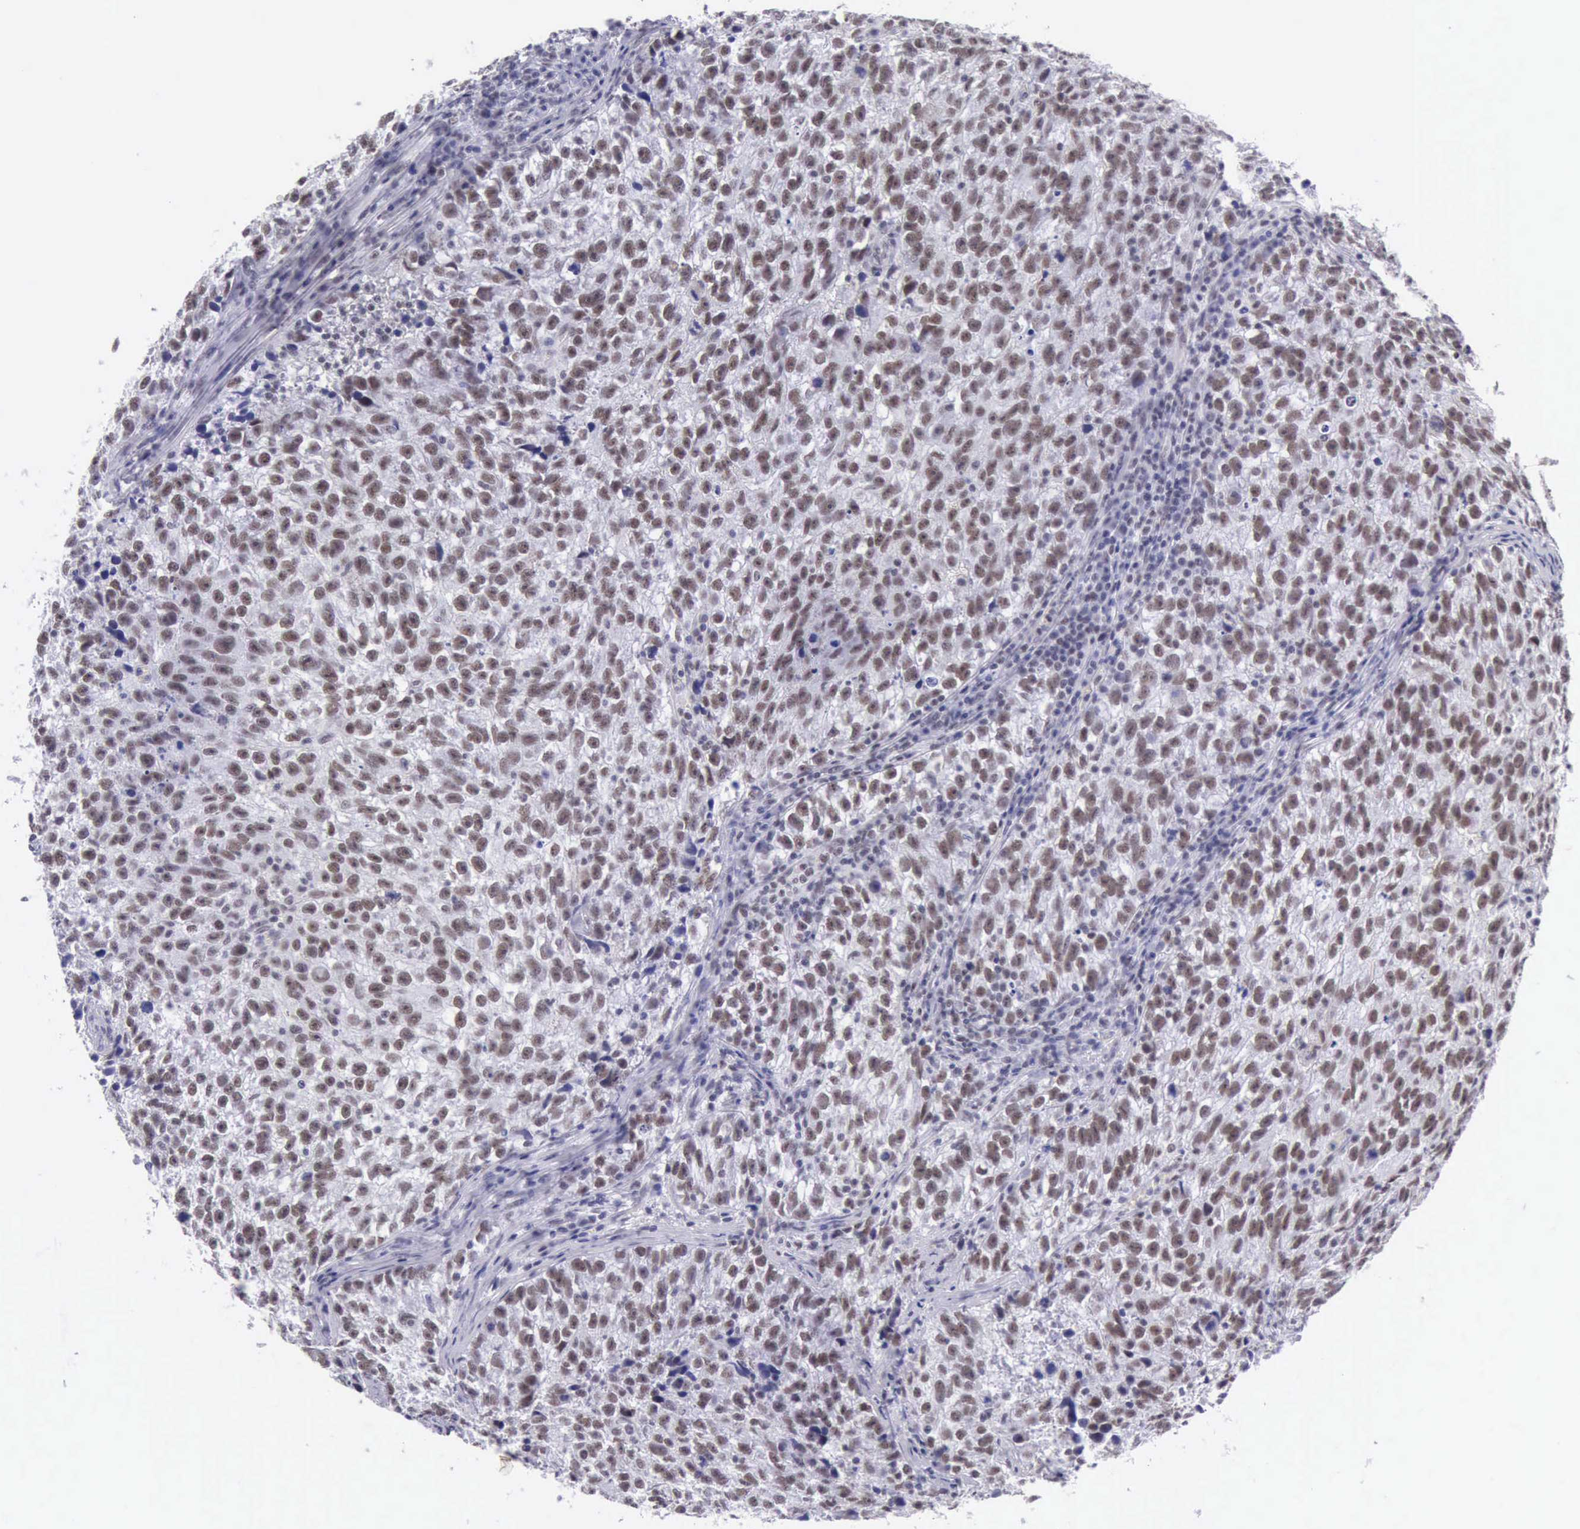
{"staining": {"intensity": "weak", "quantity": "25%-75%", "location": "nuclear"}, "tissue": "testis cancer", "cell_type": "Tumor cells", "image_type": "cancer", "snomed": [{"axis": "morphology", "description": "Seminoma, NOS"}, {"axis": "topography", "description": "Testis"}], "caption": "Immunohistochemical staining of testis cancer (seminoma) displays low levels of weak nuclear expression in approximately 25%-75% of tumor cells.", "gene": "EP300", "patient": {"sex": "male", "age": 38}}